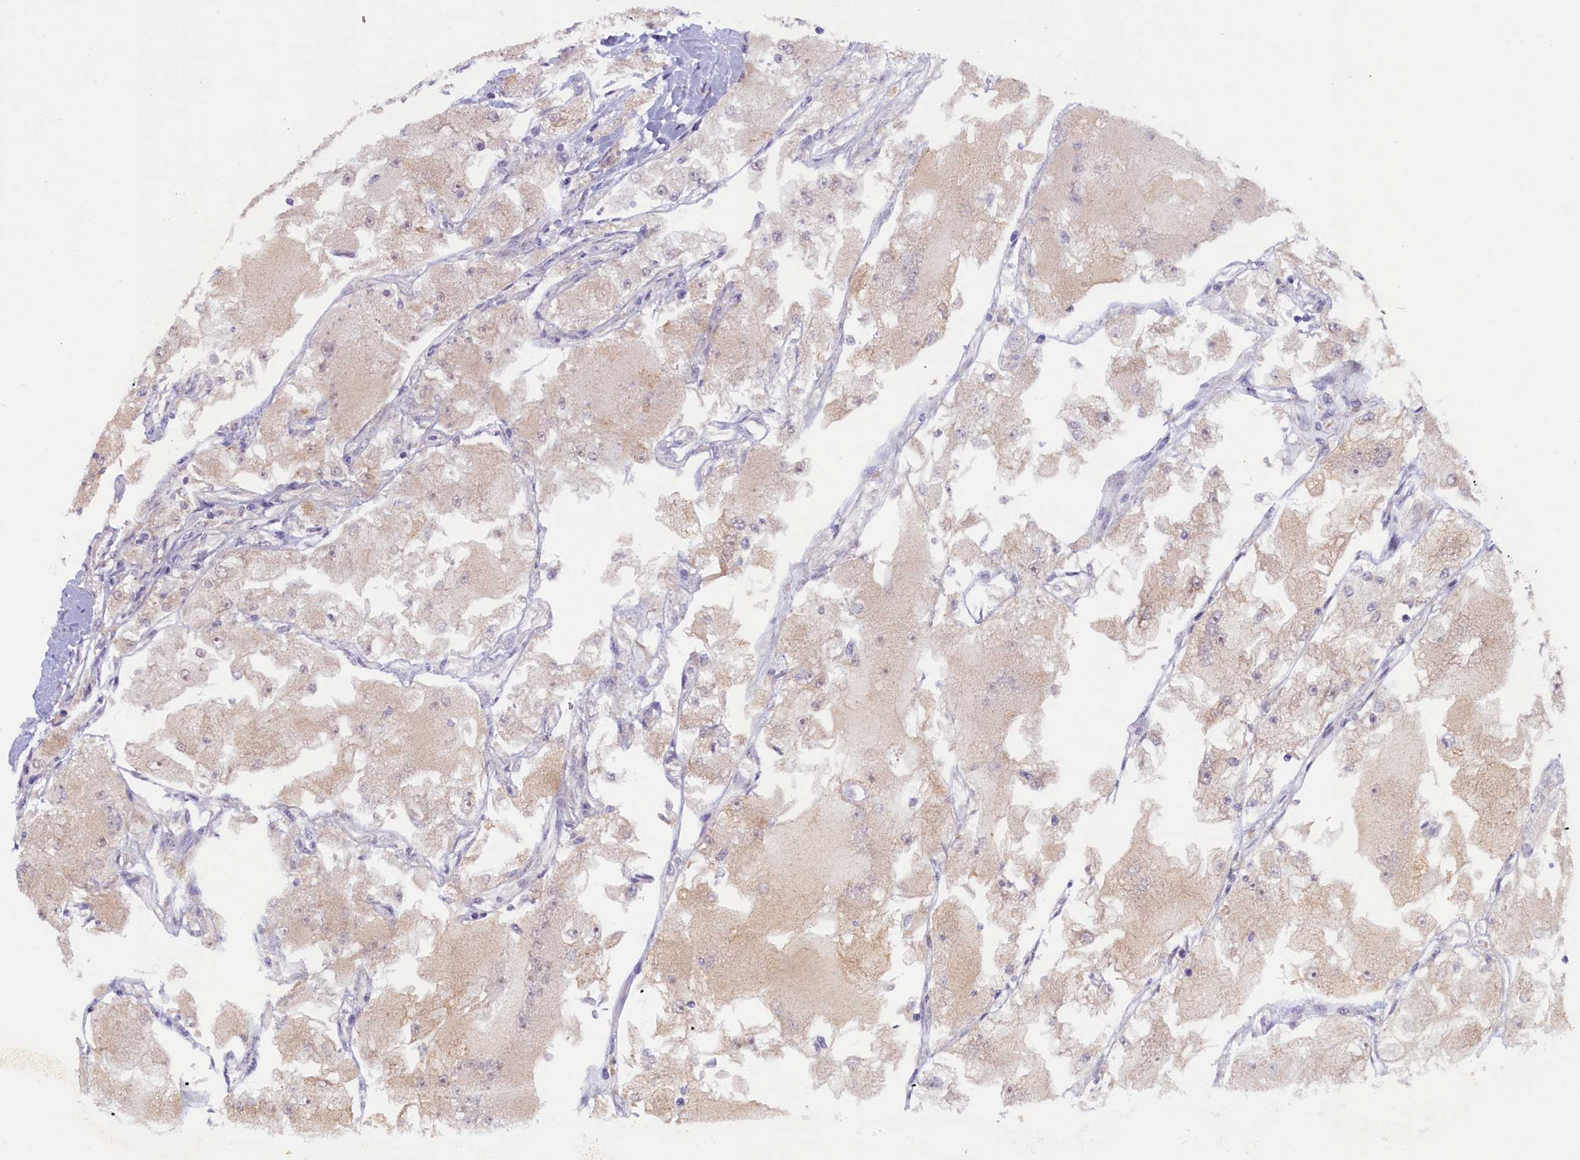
{"staining": {"intensity": "weak", "quantity": "<25%", "location": "cytoplasmic/membranous"}, "tissue": "renal cancer", "cell_type": "Tumor cells", "image_type": "cancer", "snomed": [{"axis": "morphology", "description": "Adenocarcinoma, NOS"}, {"axis": "topography", "description": "Kidney"}], "caption": "DAB immunohistochemical staining of human renal cancer (adenocarcinoma) demonstrates no significant positivity in tumor cells. Brightfield microscopy of immunohistochemistry stained with DAB (3,3'-diaminobenzidine) (brown) and hematoxylin (blue), captured at high magnification.", "gene": "CCDC9B", "patient": {"sex": "female", "age": 72}}